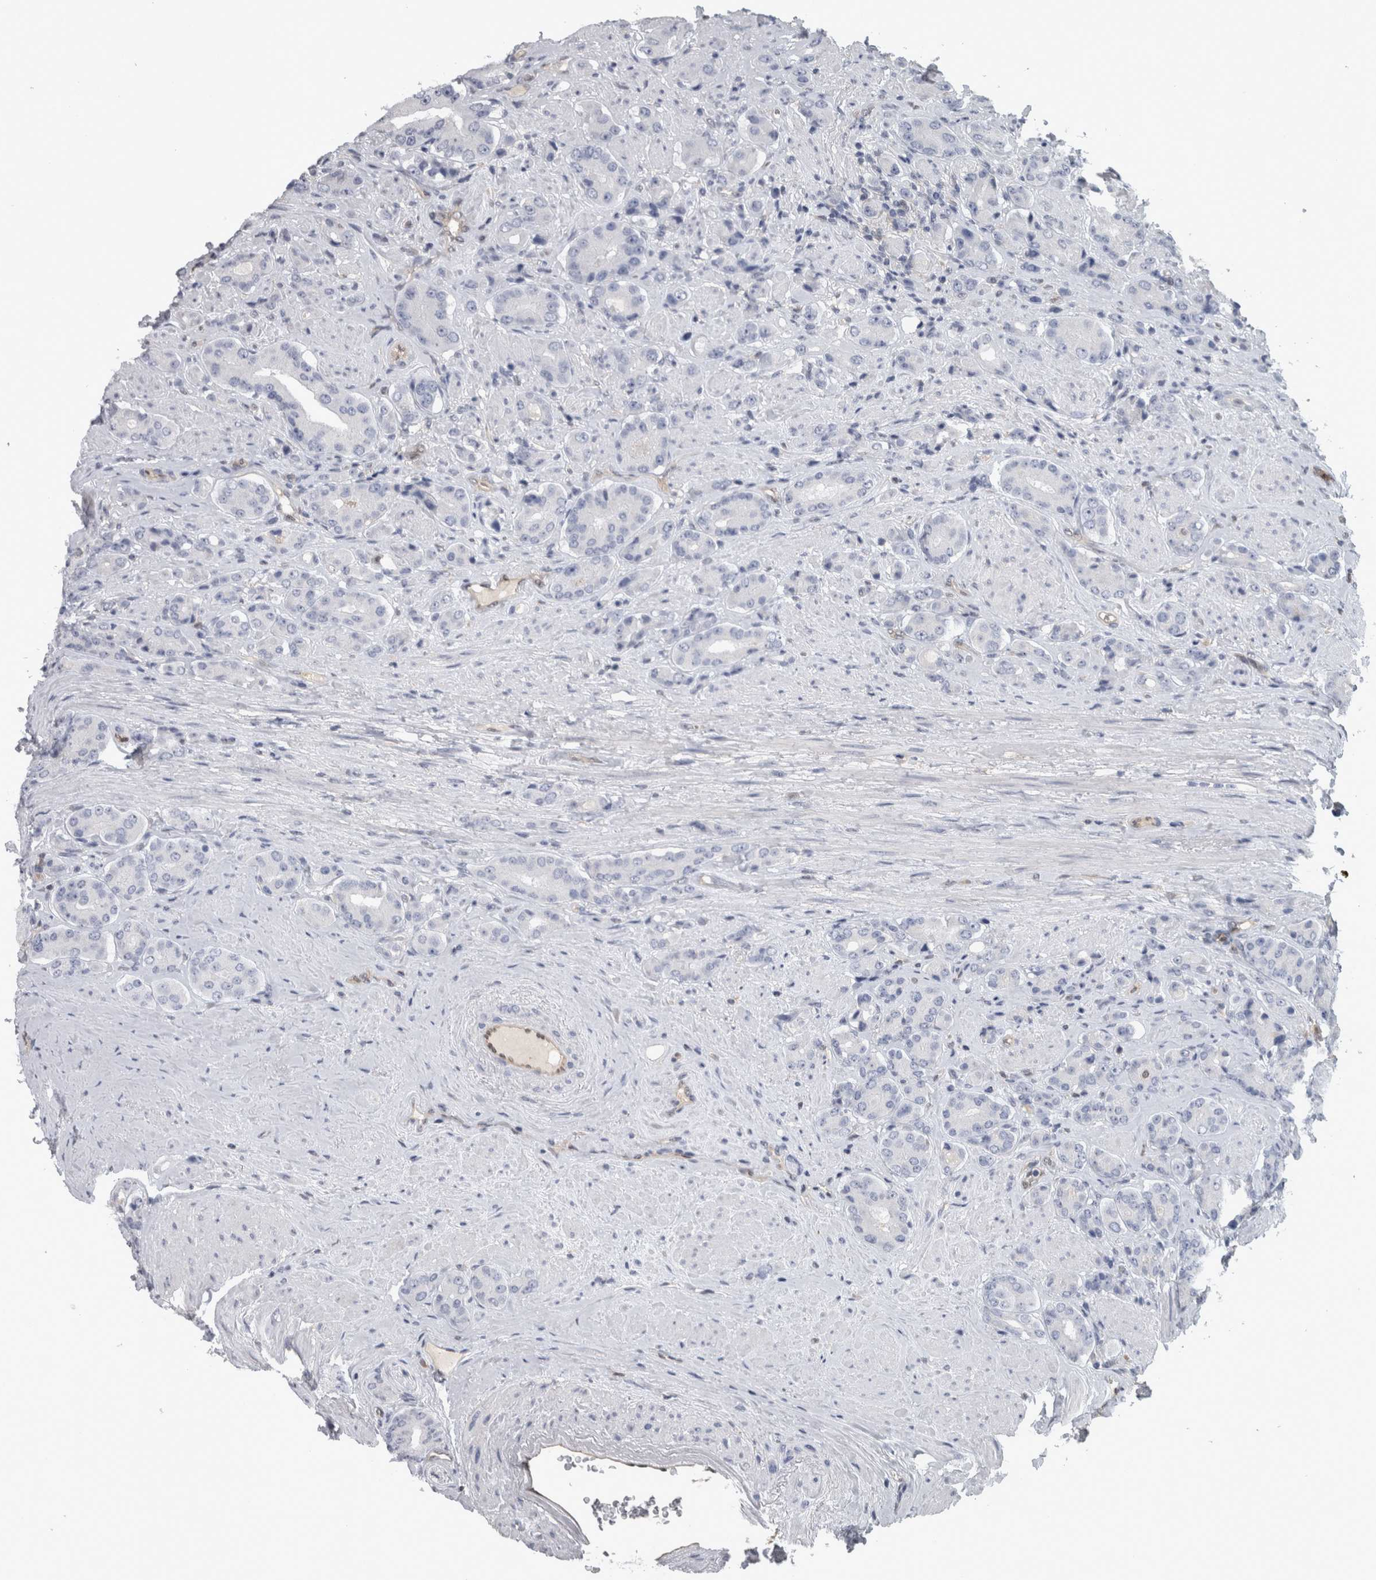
{"staining": {"intensity": "negative", "quantity": "none", "location": "none"}, "tissue": "prostate cancer", "cell_type": "Tumor cells", "image_type": "cancer", "snomed": [{"axis": "morphology", "description": "Adenocarcinoma, High grade"}, {"axis": "topography", "description": "Prostate"}], "caption": "DAB (3,3'-diaminobenzidine) immunohistochemical staining of human prostate cancer displays no significant staining in tumor cells. (DAB (3,3'-diaminobenzidine) IHC with hematoxylin counter stain).", "gene": "NAPRT", "patient": {"sex": "male", "age": 71}}